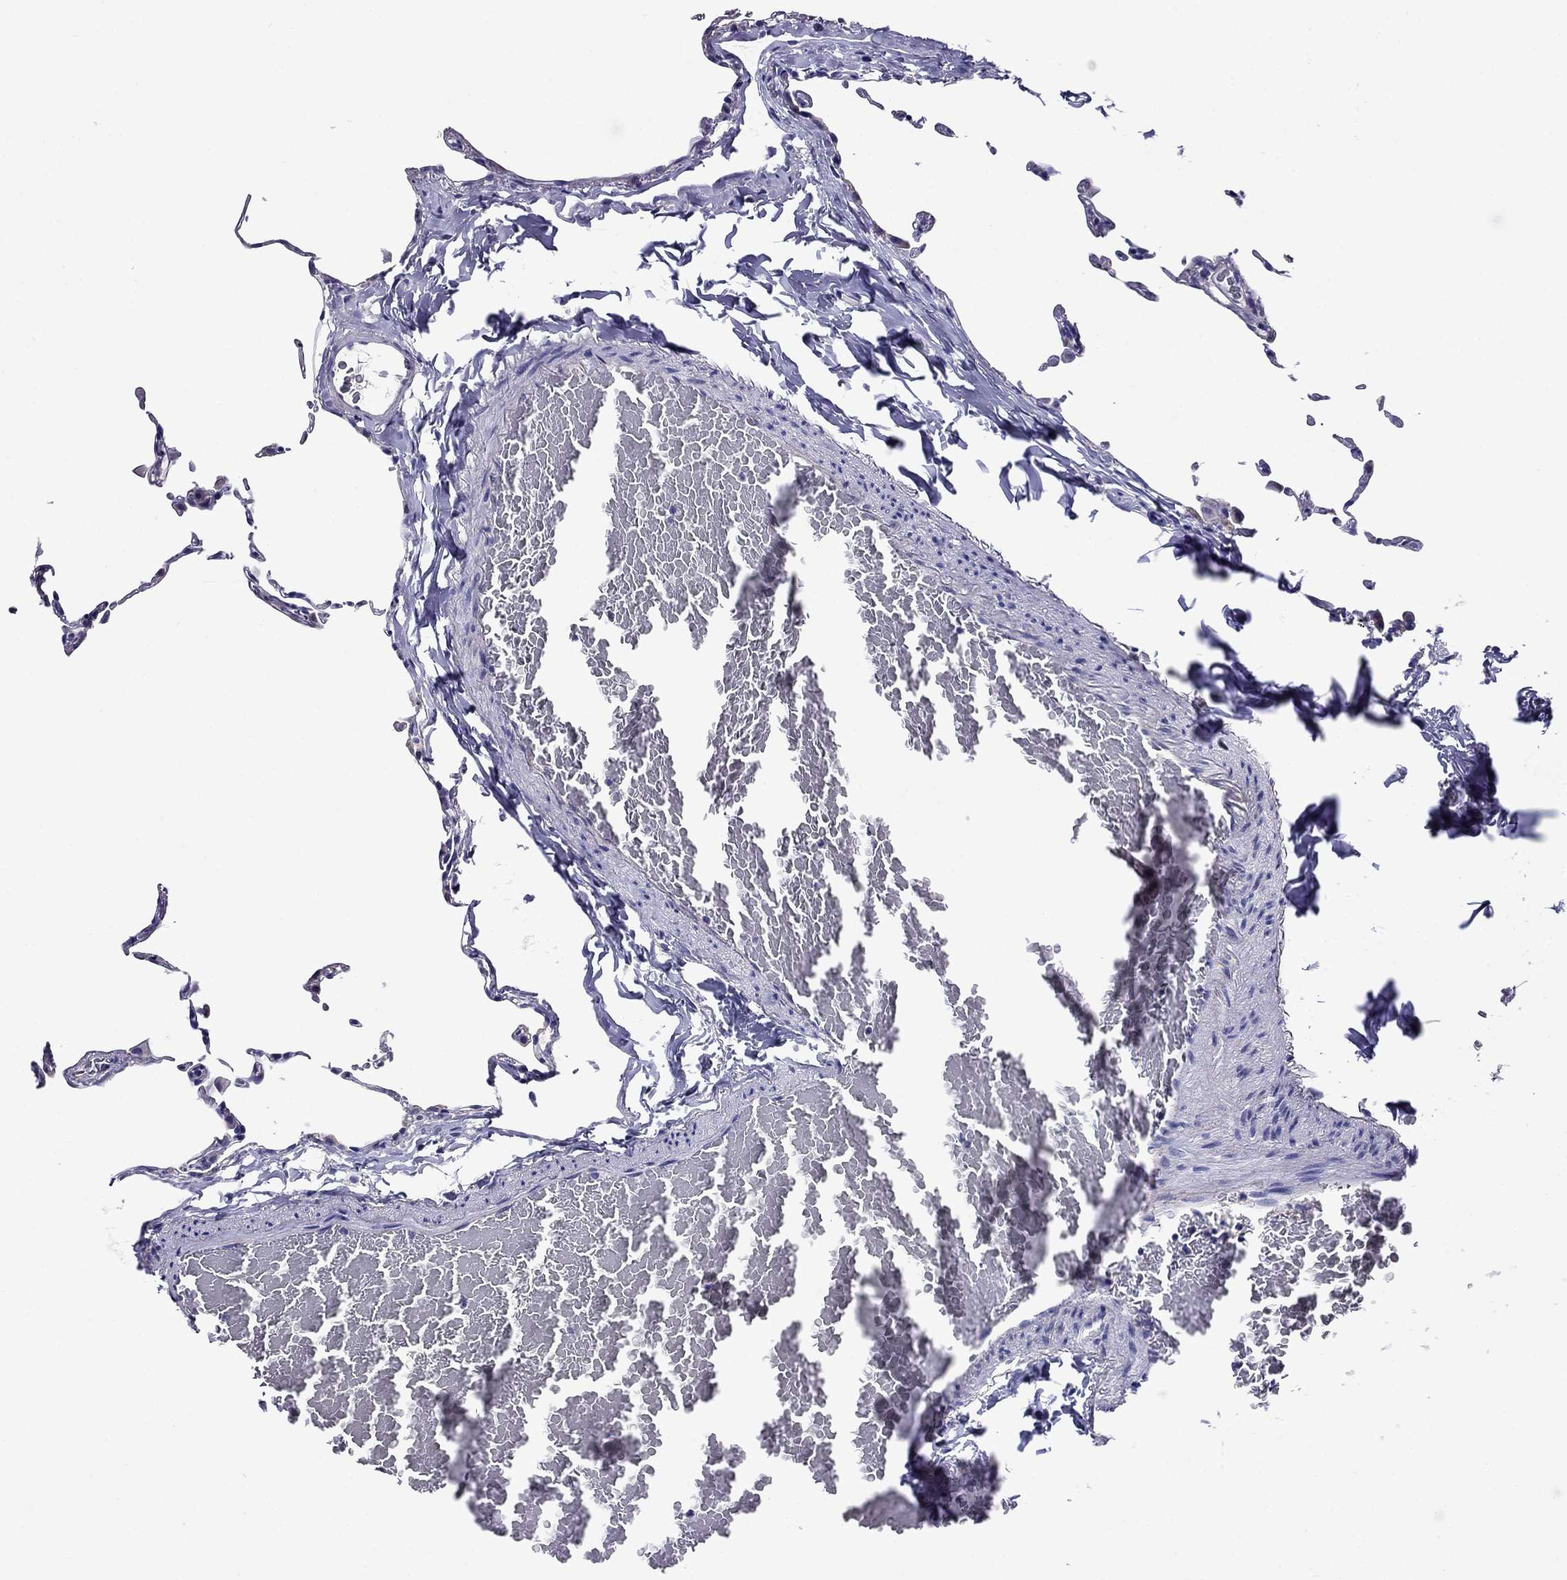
{"staining": {"intensity": "negative", "quantity": "none", "location": "none"}, "tissue": "lung", "cell_type": "Alveolar cells", "image_type": "normal", "snomed": [{"axis": "morphology", "description": "Normal tissue, NOS"}, {"axis": "topography", "description": "Lung"}], "caption": "High magnification brightfield microscopy of unremarkable lung stained with DAB (3,3'-diaminobenzidine) (brown) and counterstained with hematoxylin (blue): alveolar cells show no significant expression.", "gene": "SCG2", "patient": {"sex": "female", "age": 57}}